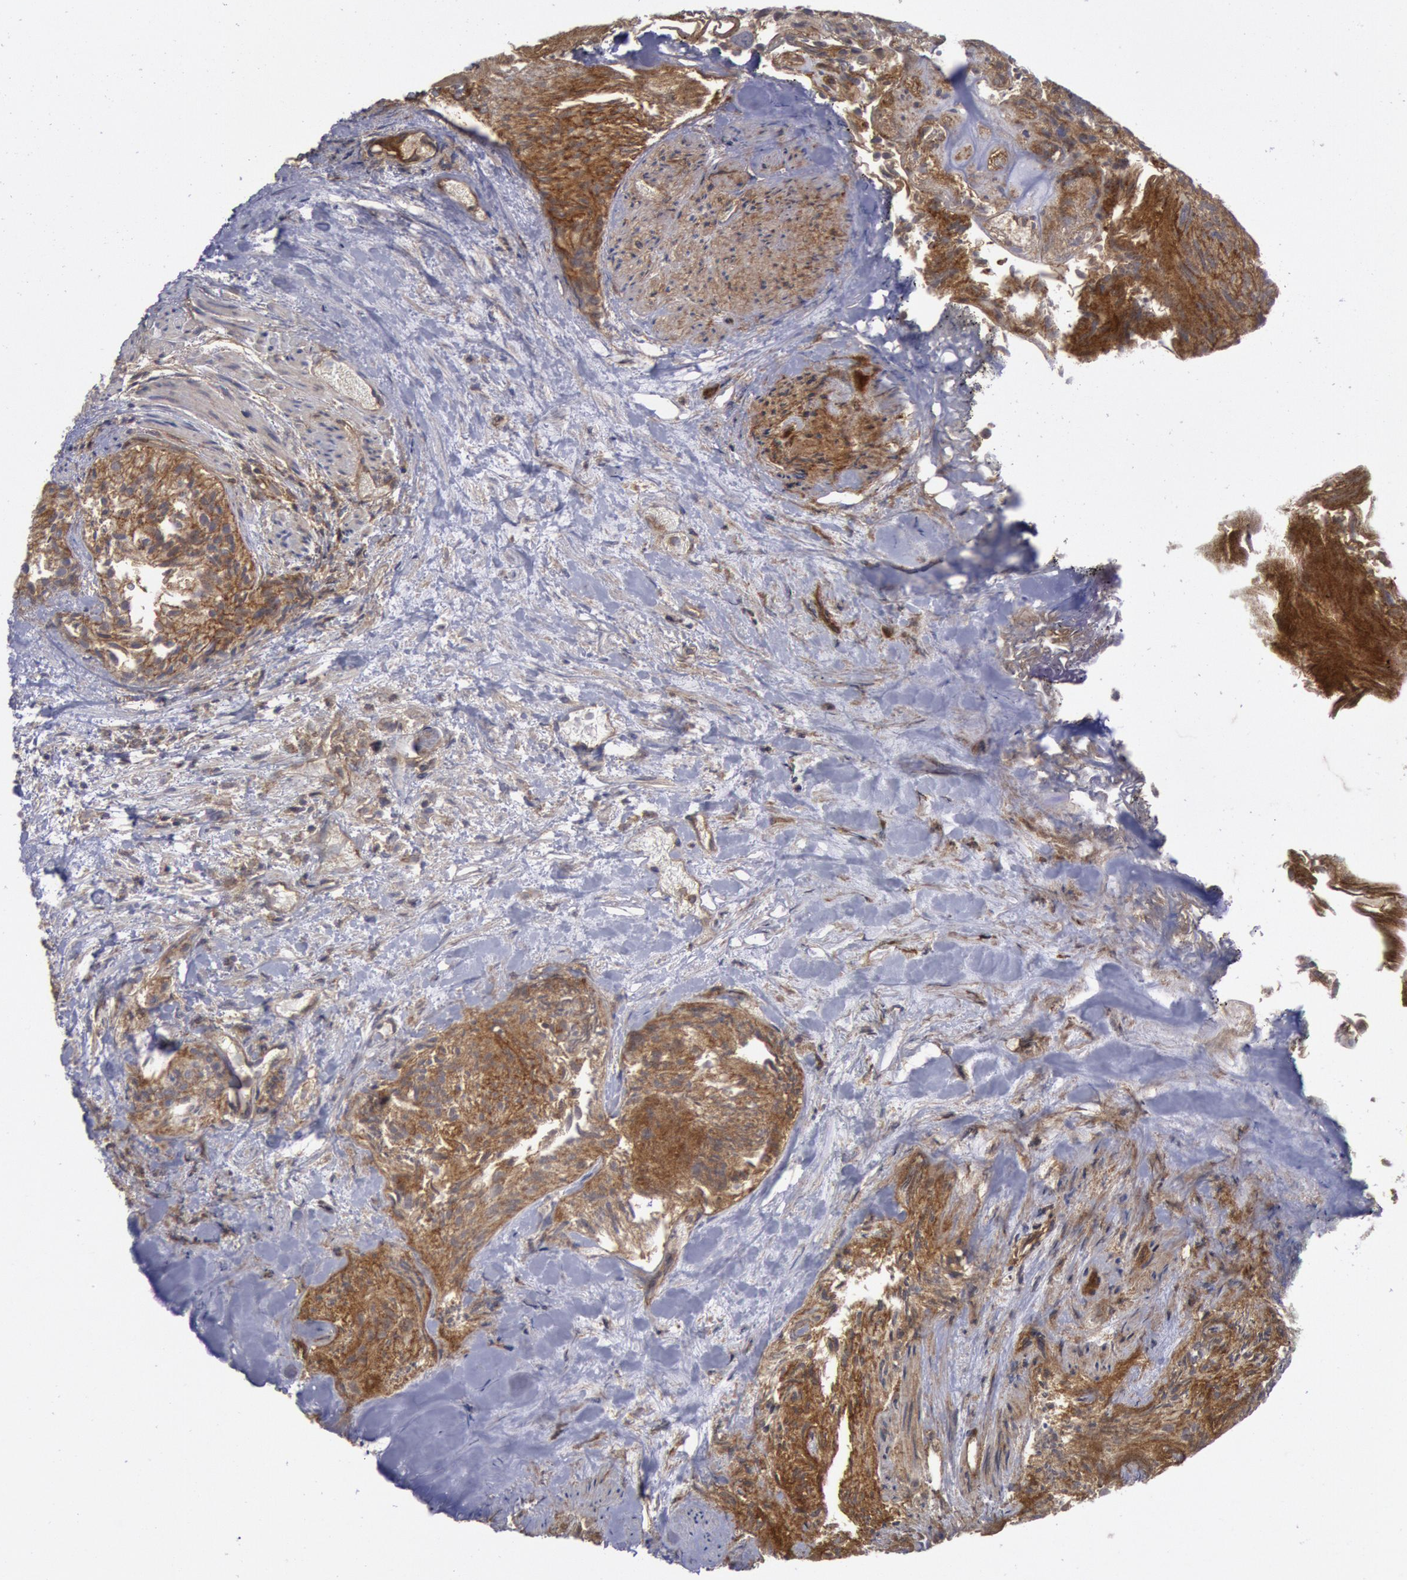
{"staining": {"intensity": "strong", "quantity": ">75%", "location": "cytoplasmic/membranous"}, "tissue": "urothelial cancer", "cell_type": "Tumor cells", "image_type": "cancer", "snomed": [{"axis": "morphology", "description": "Urothelial carcinoma, High grade"}, {"axis": "topography", "description": "Urinary bladder"}], "caption": "Immunohistochemistry (DAB) staining of urothelial carcinoma (high-grade) exhibits strong cytoplasmic/membranous protein staining in approximately >75% of tumor cells.", "gene": "STX4", "patient": {"sex": "female", "age": 78}}